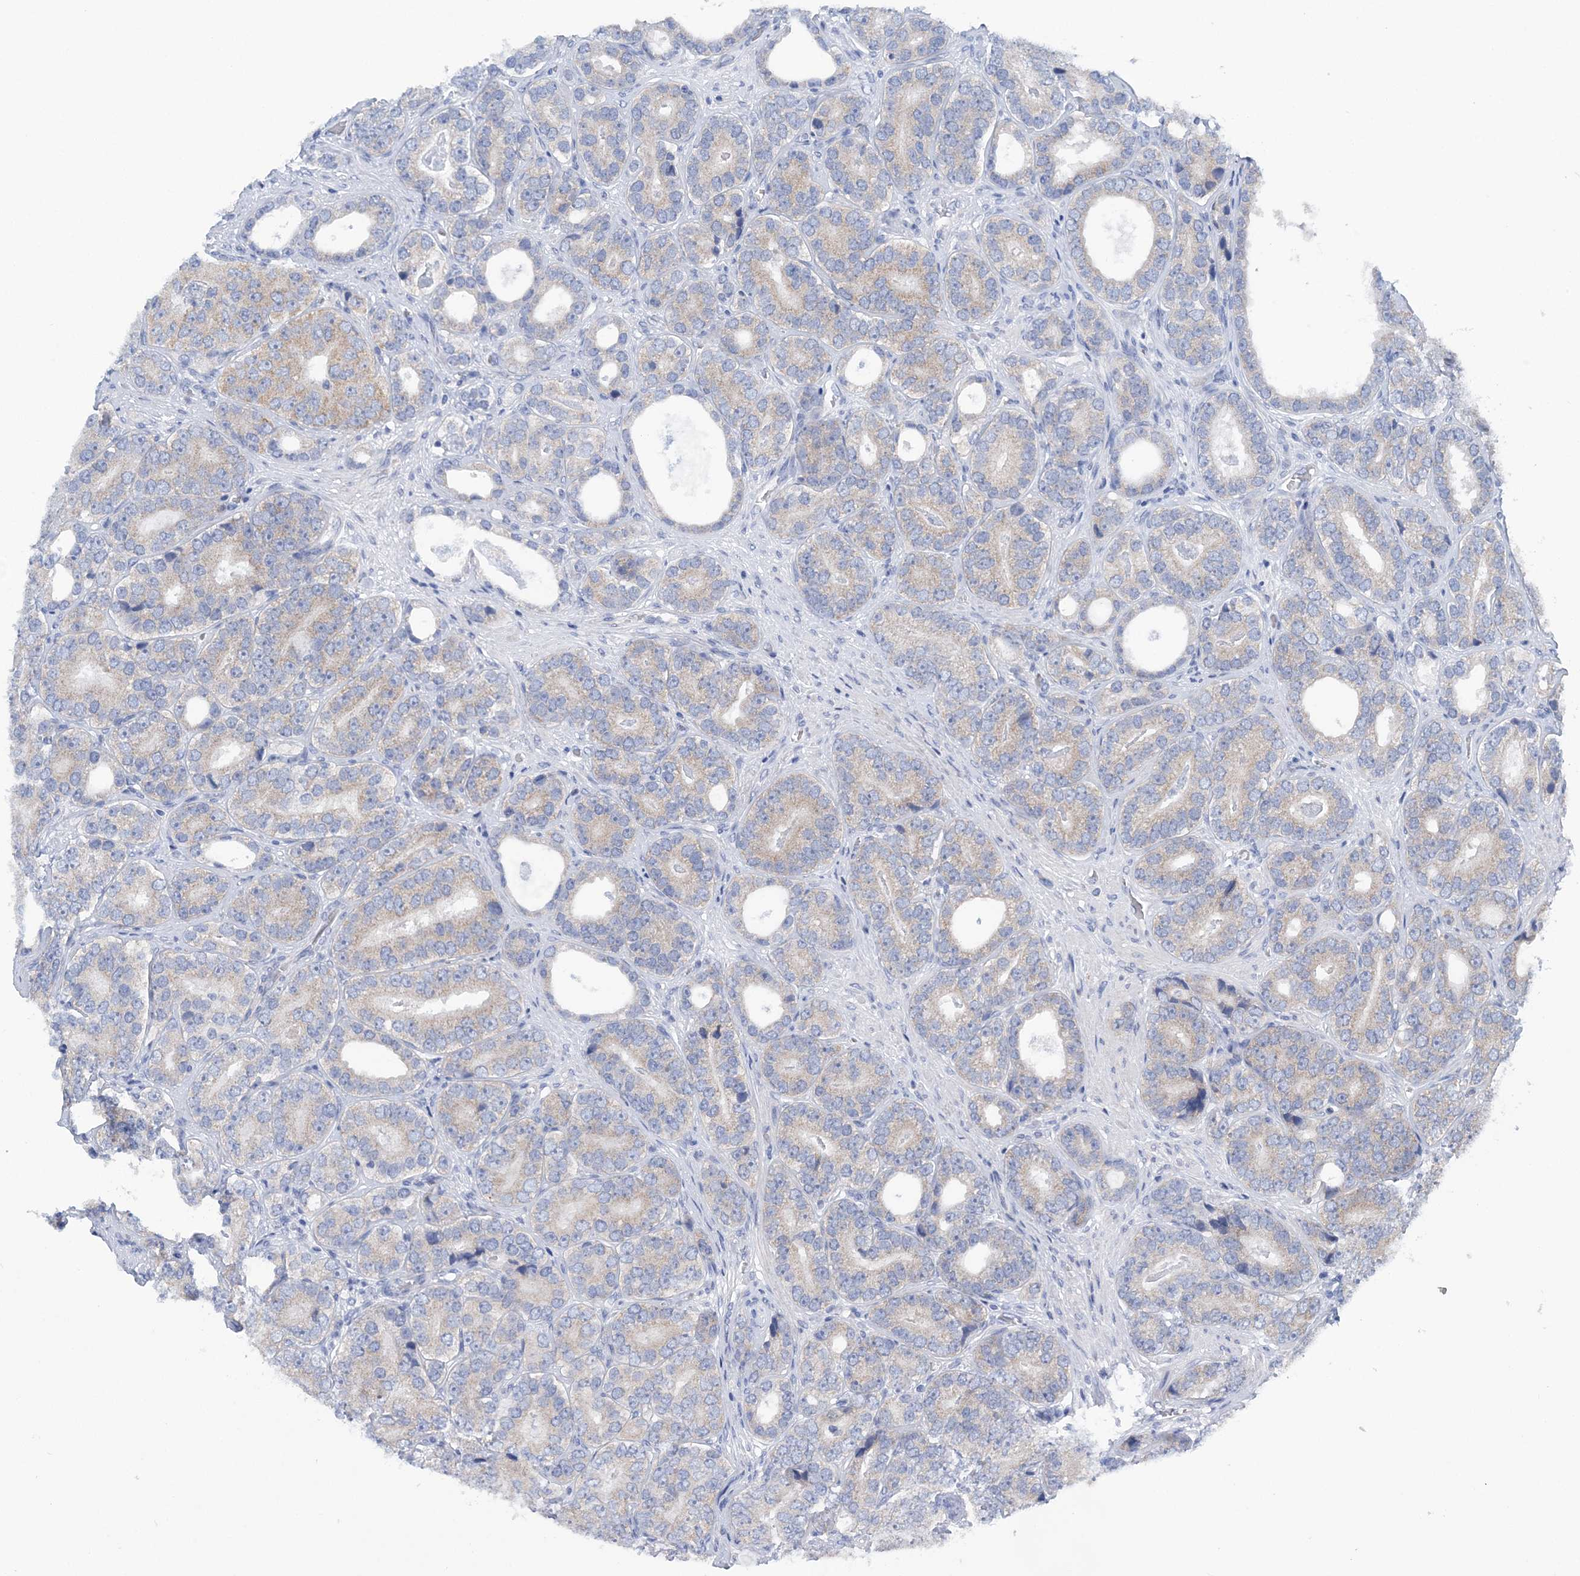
{"staining": {"intensity": "weak", "quantity": "25%-75%", "location": "cytoplasmic/membranous"}, "tissue": "prostate cancer", "cell_type": "Tumor cells", "image_type": "cancer", "snomed": [{"axis": "morphology", "description": "Adenocarcinoma, High grade"}, {"axis": "topography", "description": "Prostate"}], "caption": "IHC of human prostate cancer (high-grade adenocarcinoma) displays low levels of weak cytoplasmic/membranous expression in approximately 25%-75% of tumor cells.", "gene": "COPE", "patient": {"sex": "male", "age": 56}}